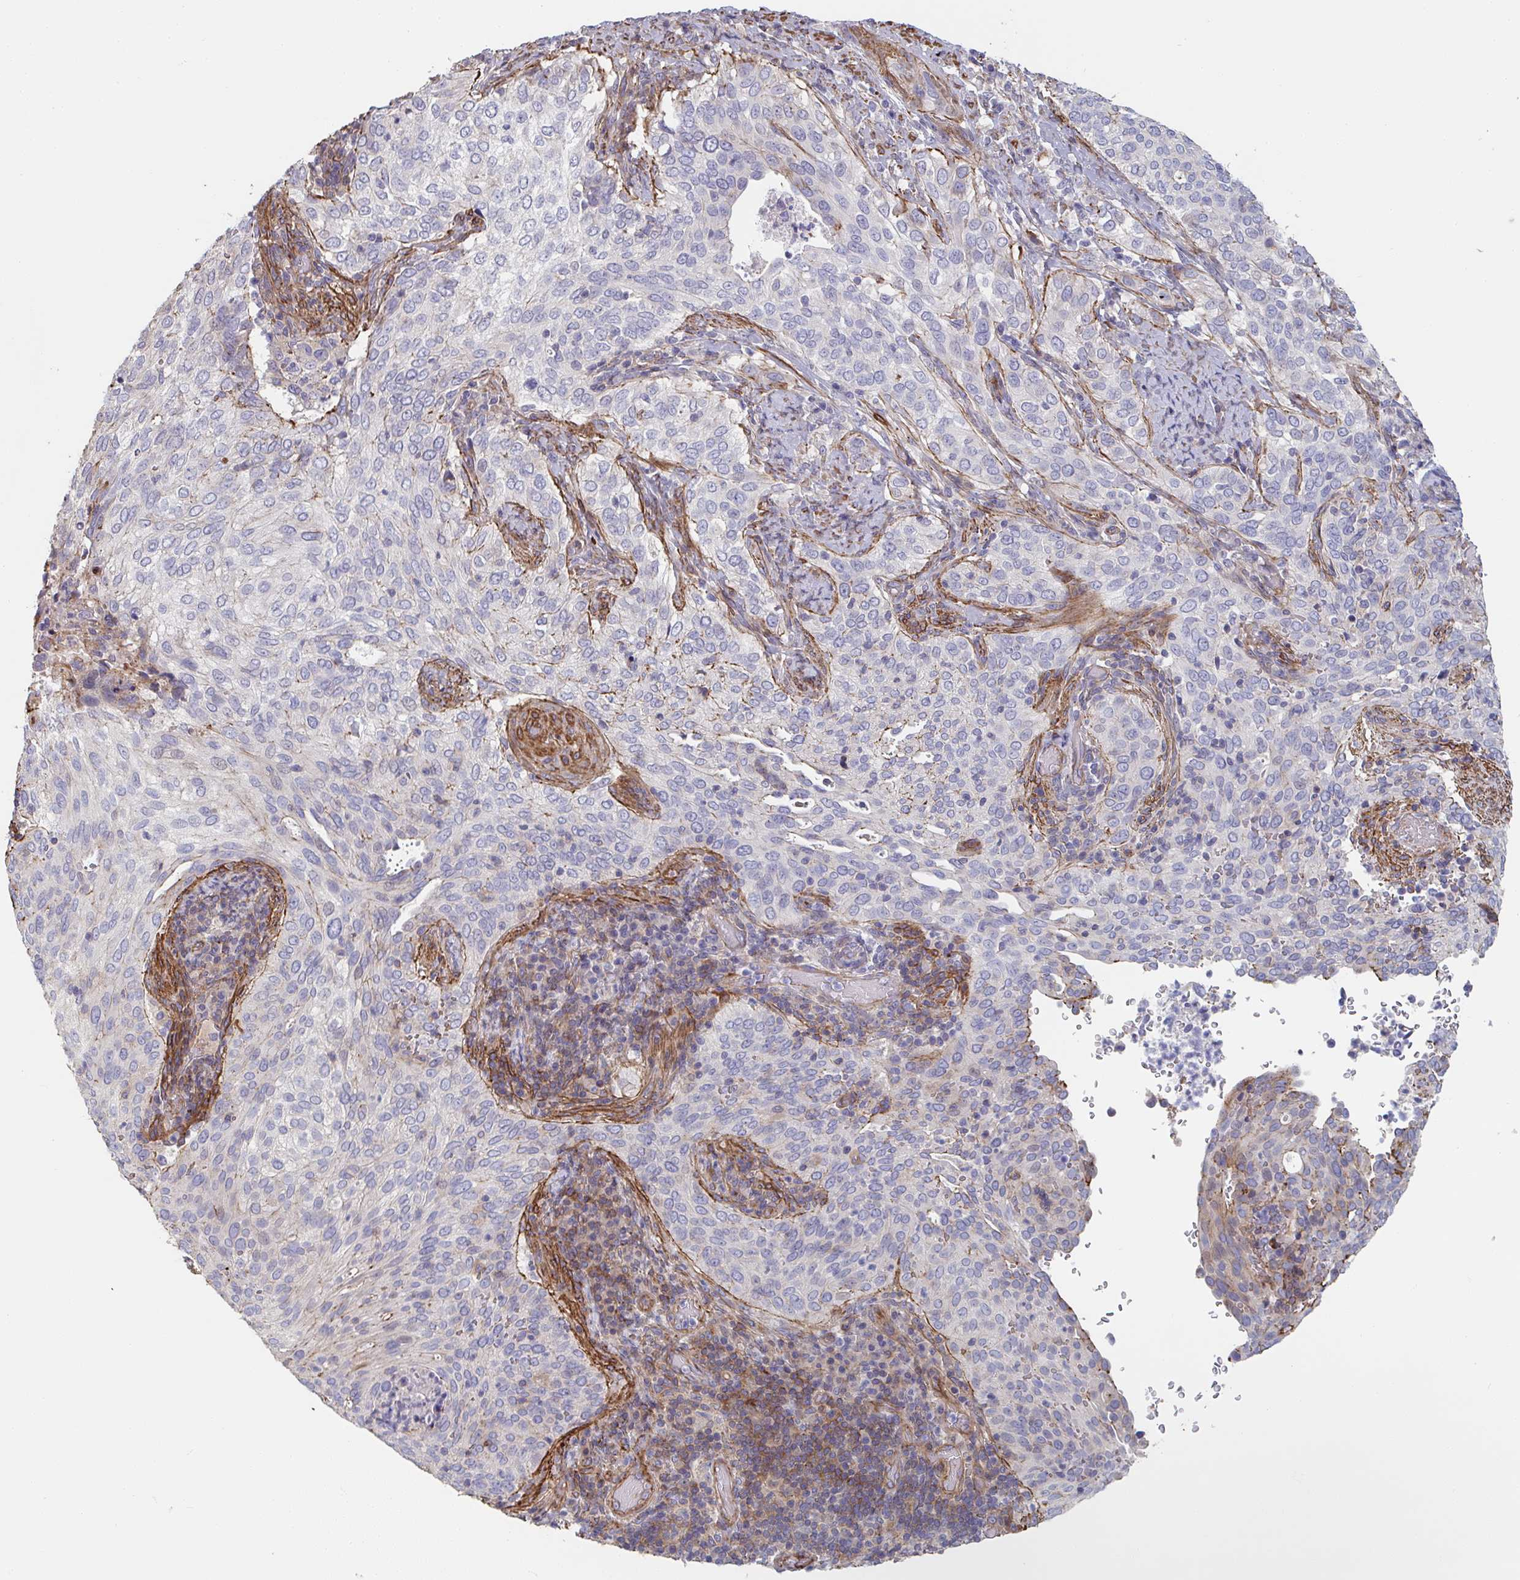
{"staining": {"intensity": "weak", "quantity": "<25%", "location": "cytoplasmic/membranous"}, "tissue": "cervical cancer", "cell_type": "Tumor cells", "image_type": "cancer", "snomed": [{"axis": "morphology", "description": "Squamous cell carcinoma, NOS"}, {"axis": "topography", "description": "Cervix"}], "caption": "DAB (3,3'-diaminobenzidine) immunohistochemical staining of cervical cancer shows no significant expression in tumor cells.", "gene": "FZD2", "patient": {"sex": "female", "age": 38}}